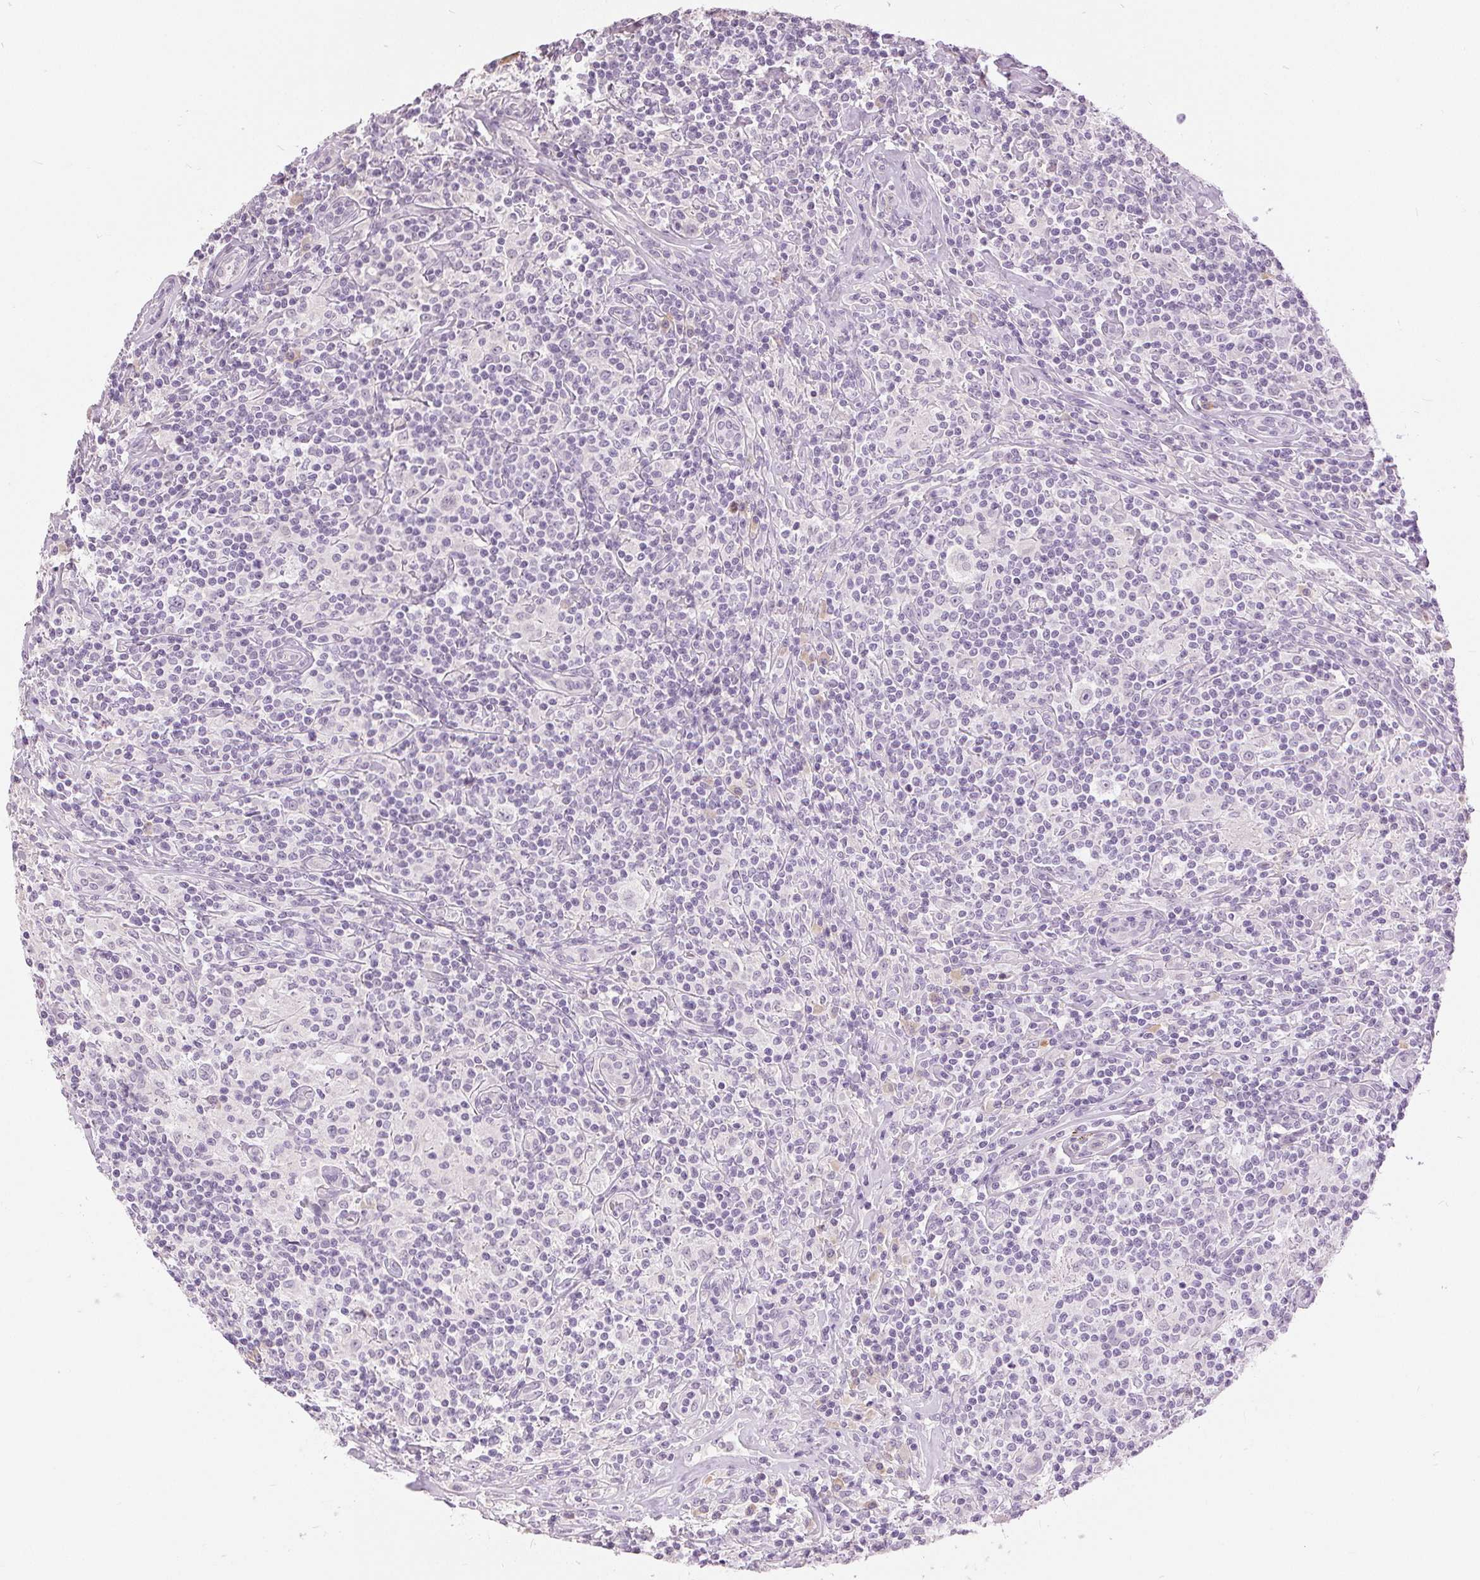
{"staining": {"intensity": "negative", "quantity": "none", "location": "none"}, "tissue": "lymphoma", "cell_type": "Tumor cells", "image_type": "cancer", "snomed": [{"axis": "morphology", "description": "Hodgkin's disease, NOS"}, {"axis": "morphology", "description": "Hodgkin's lymphoma, nodular sclerosis"}, {"axis": "topography", "description": "Lymph node"}], "caption": "DAB immunohistochemical staining of human lymphoma displays no significant staining in tumor cells.", "gene": "DSG3", "patient": {"sex": "female", "age": 10}}